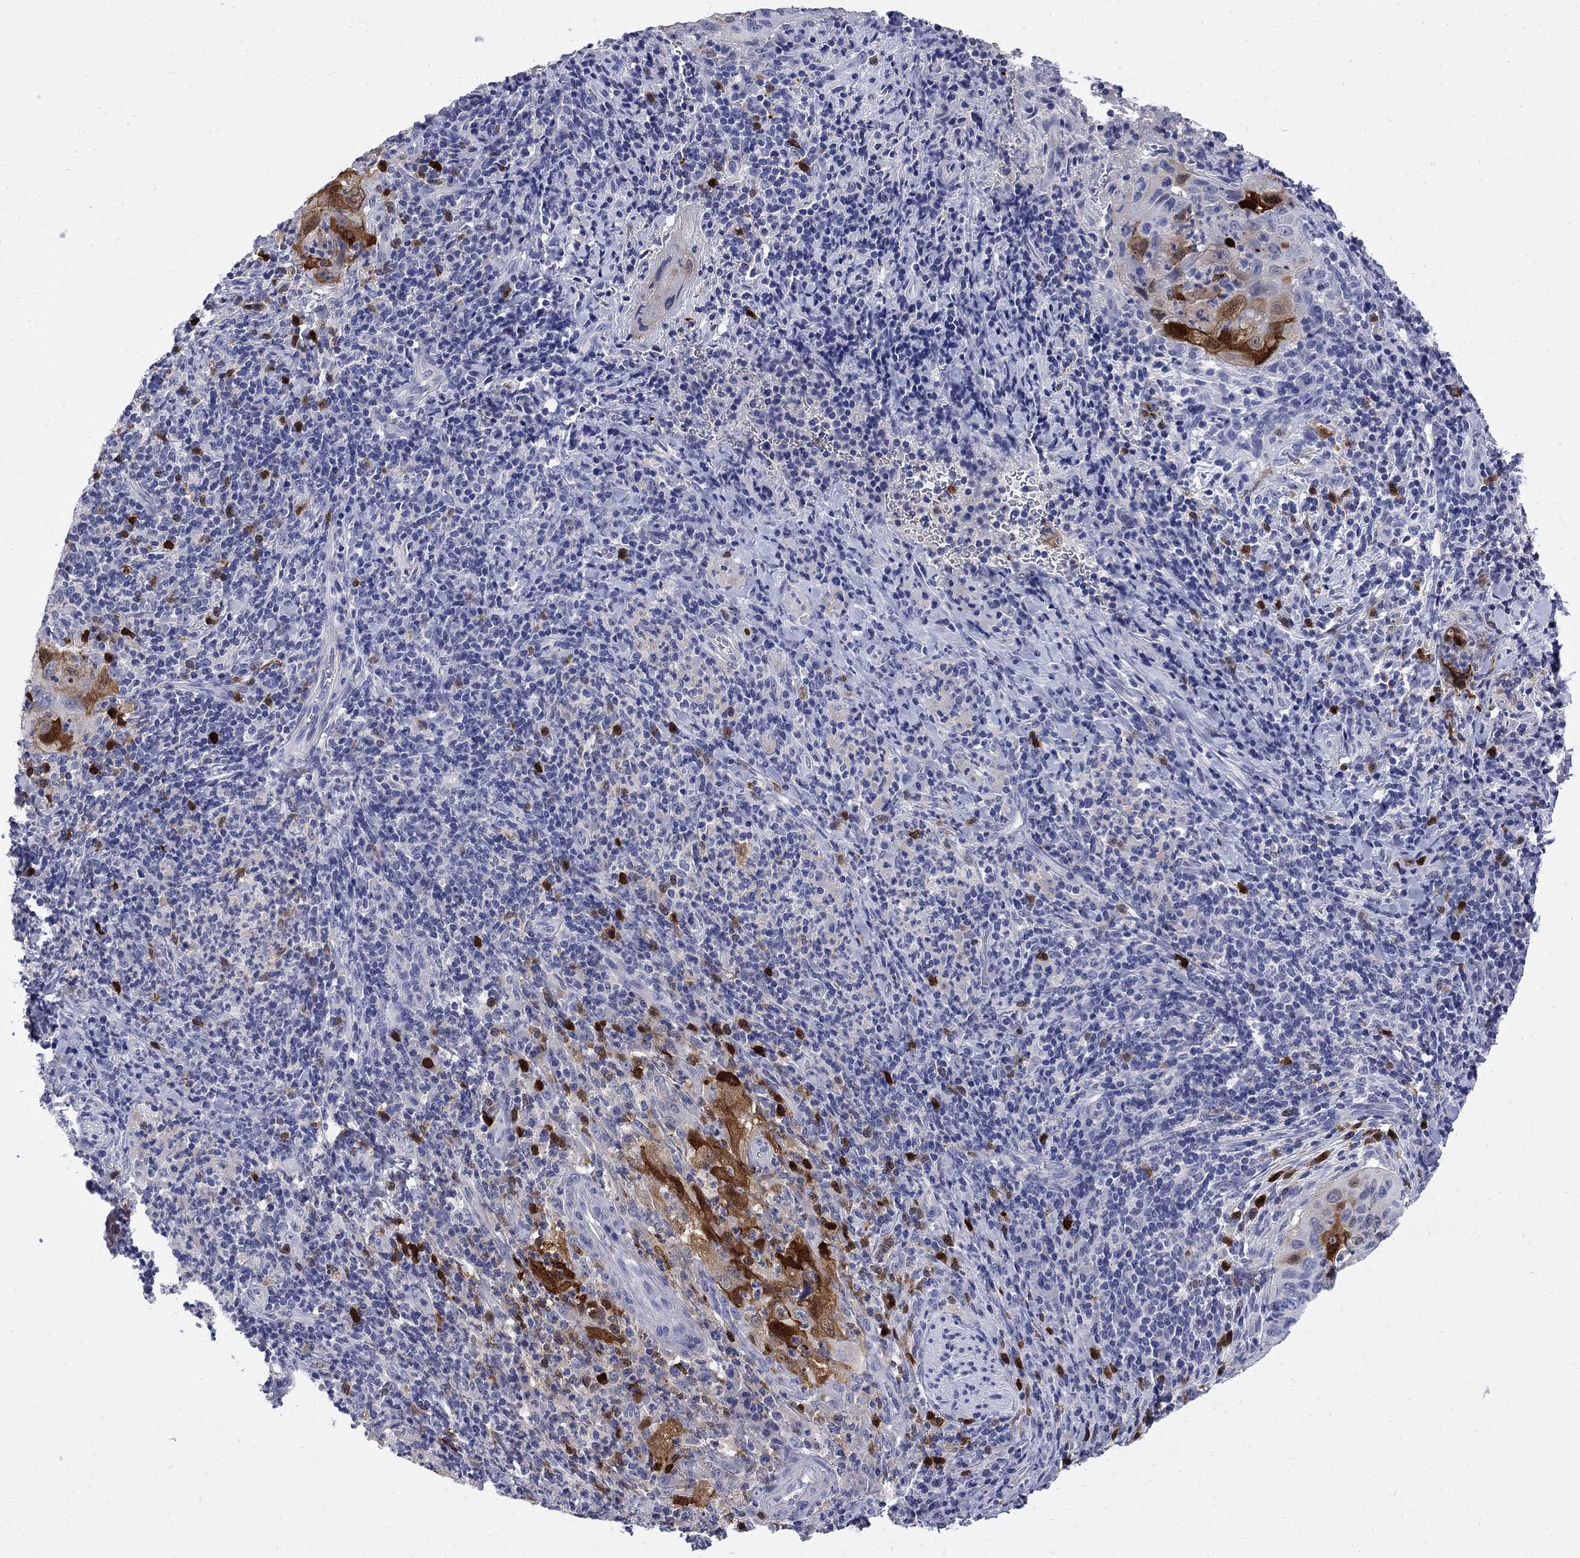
{"staining": {"intensity": "strong", "quantity": "<25%", "location": "cytoplasmic/membranous"}, "tissue": "cervical cancer", "cell_type": "Tumor cells", "image_type": "cancer", "snomed": [{"axis": "morphology", "description": "Squamous cell carcinoma, NOS"}, {"axis": "topography", "description": "Cervix"}], "caption": "An IHC photomicrograph of neoplastic tissue is shown. Protein staining in brown labels strong cytoplasmic/membranous positivity in squamous cell carcinoma (cervical) within tumor cells.", "gene": "SERPINB2", "patient": {"sex": "female", "age": 26}}